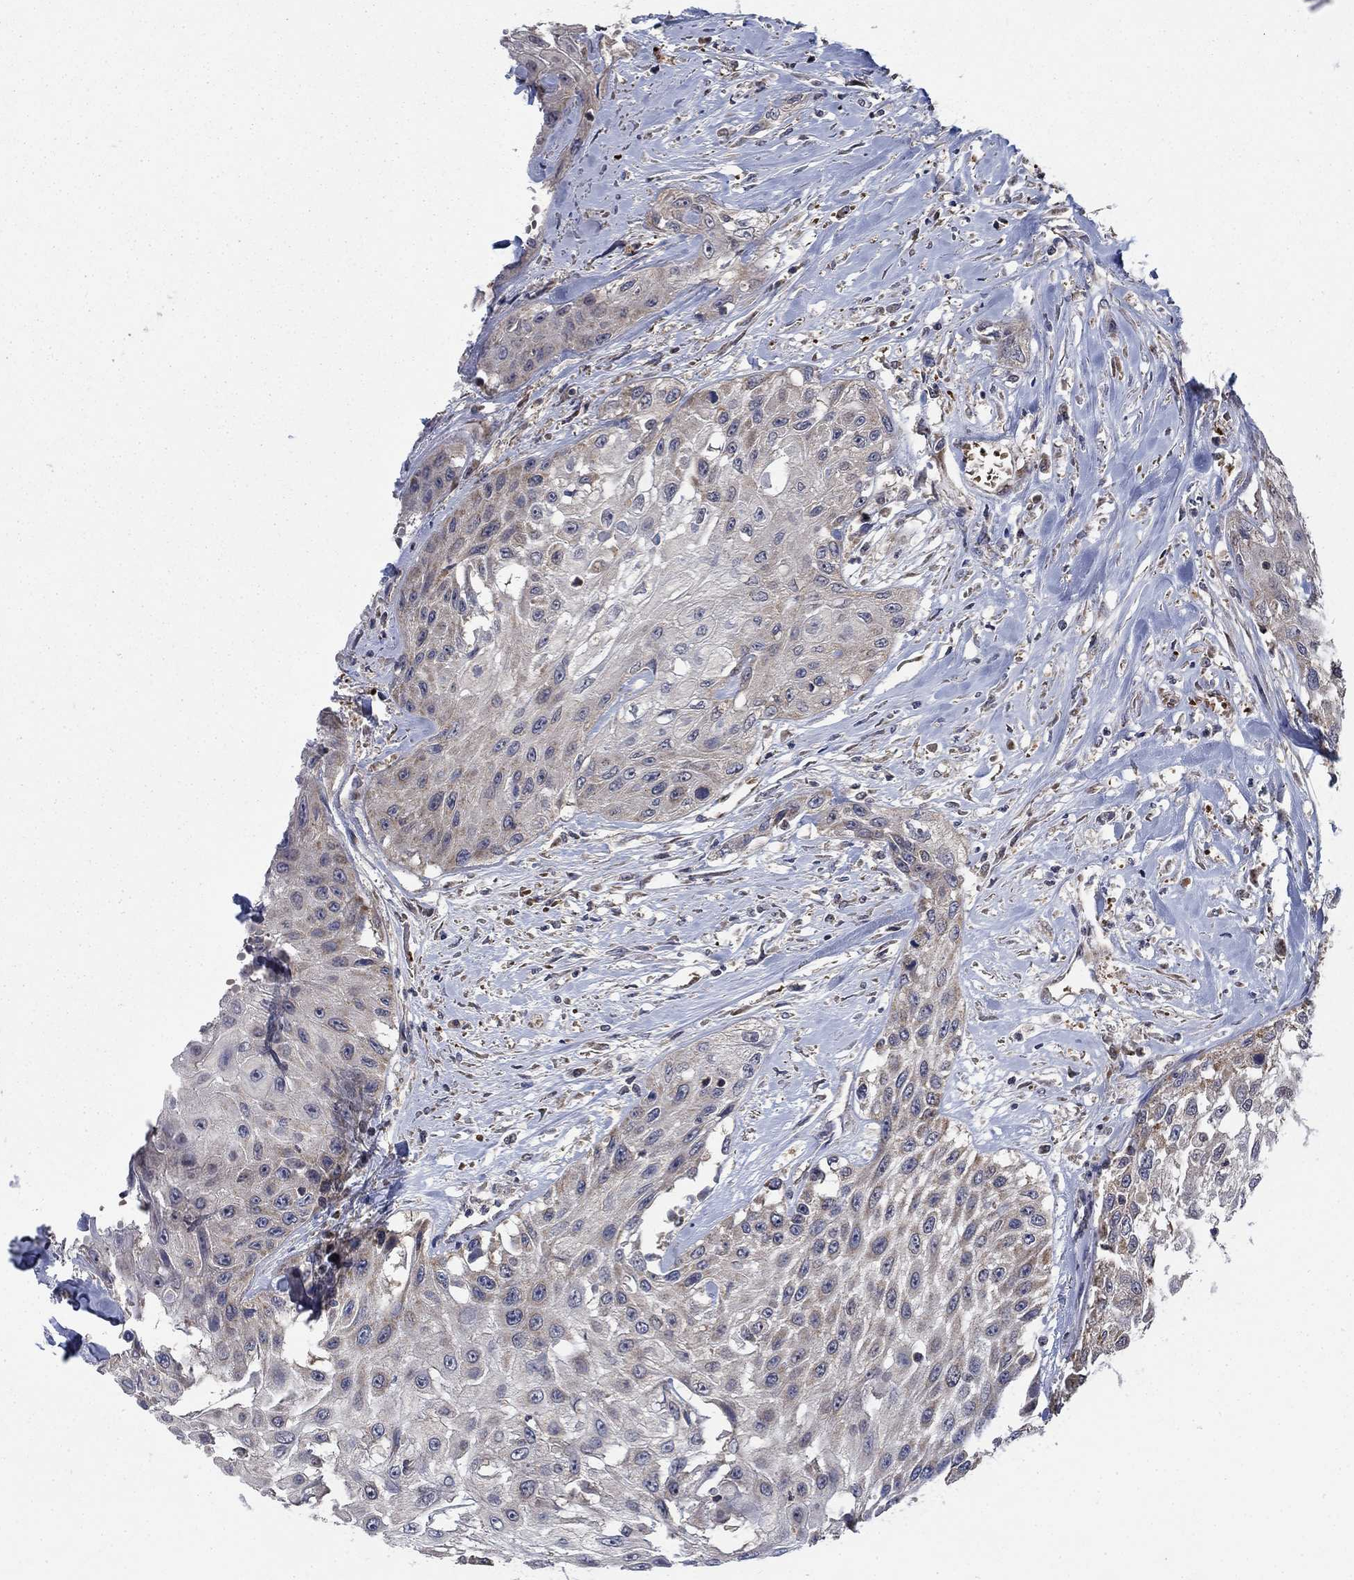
{"staining": {"intensity": "negative", "quantity": "none", "location": "none"}, "tissue": "head and neck cancer", "cell_type": "Tumor cells", "image_type": "cancer", "snomed": [{"axis": "morphology", "description": "Normal tissue, NOS"}, {"axis": "morphology", "description": "Squamous cell carcinoma, NOS"}, {"axis": "topography", "description": "Oral tissue"}, {"axis": "topography", "description": "Peripheral nerve tissue"}, {"axis": "topography", "description": "Head-Neck"}], "caption": "Immunohistochemical staining of head and neck cancer demonstrates no significant staining in tumor cells. The staining is performed using DAB brown chromogen with nuclei counter-stained in using hematoxylin.", "gene": "NME7", "patient": {"sex": "female", "age": 59}}